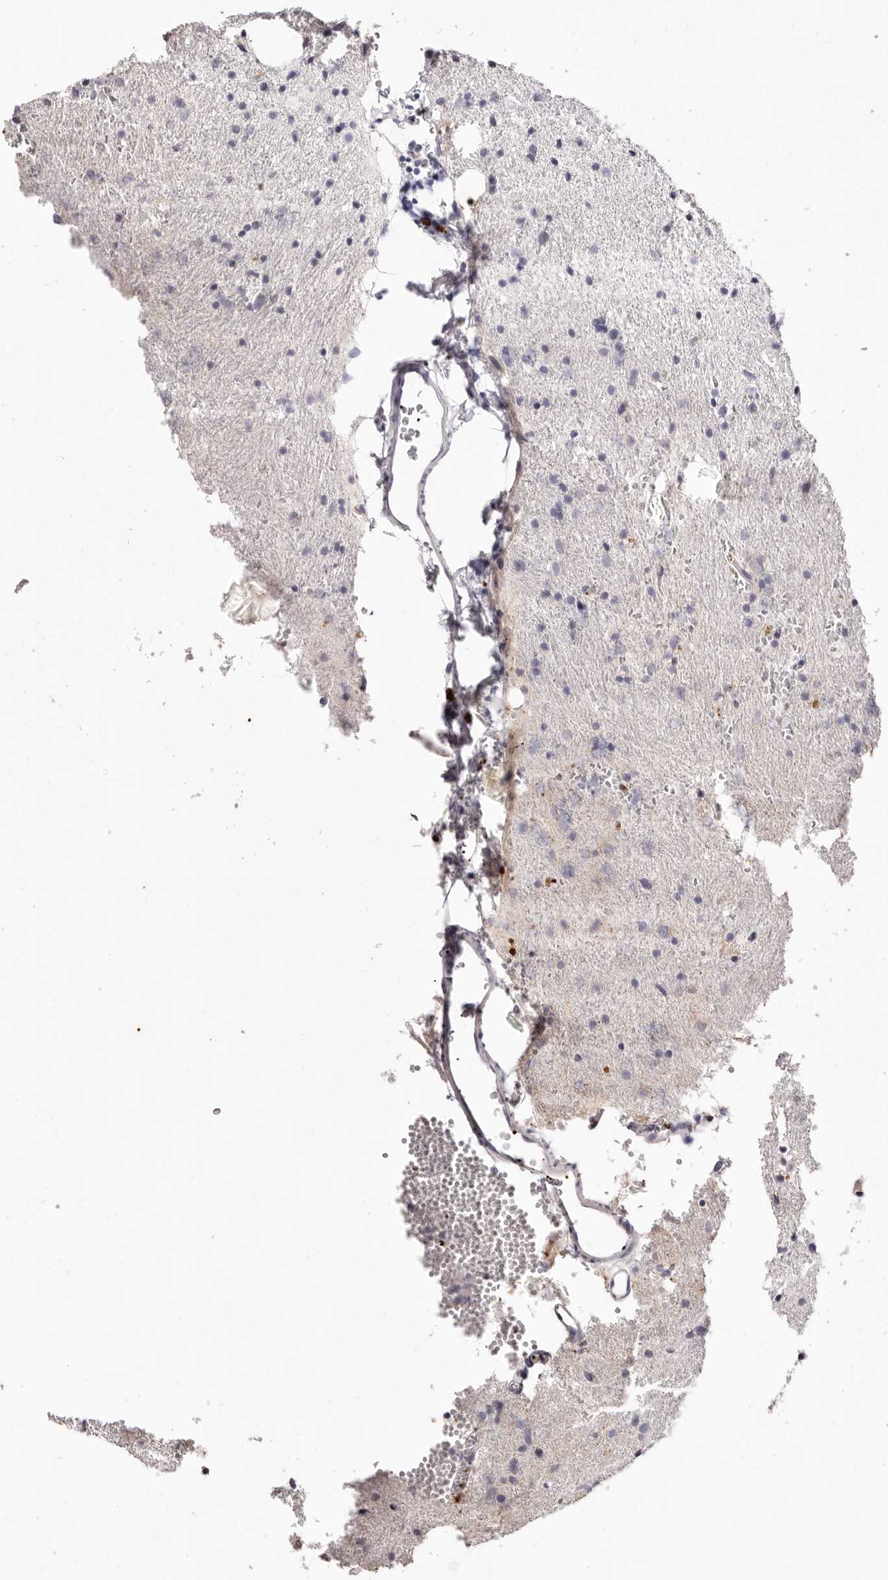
{"staining": {"intensity": "negative", "quantity": "none", "location": "none"}, "tissue": "glioma", "cell_type": "Tumor cells", "image_type": "cancer", "snomed": [{"axis": "morphology", "description": "Glioma, malignant, Low grade"}, {"axis": "topography", "description": "Brain"}], "caption": "Malignant low-grade glioma was stained to show a protein in brown. There is no significant positivity in tumor cells. (DAB (3,3'-diaminobenzidine) IHC with hematoxylin counter stain).", "gene": "PF4", "patient": {"sex": "male", "age": 77}}